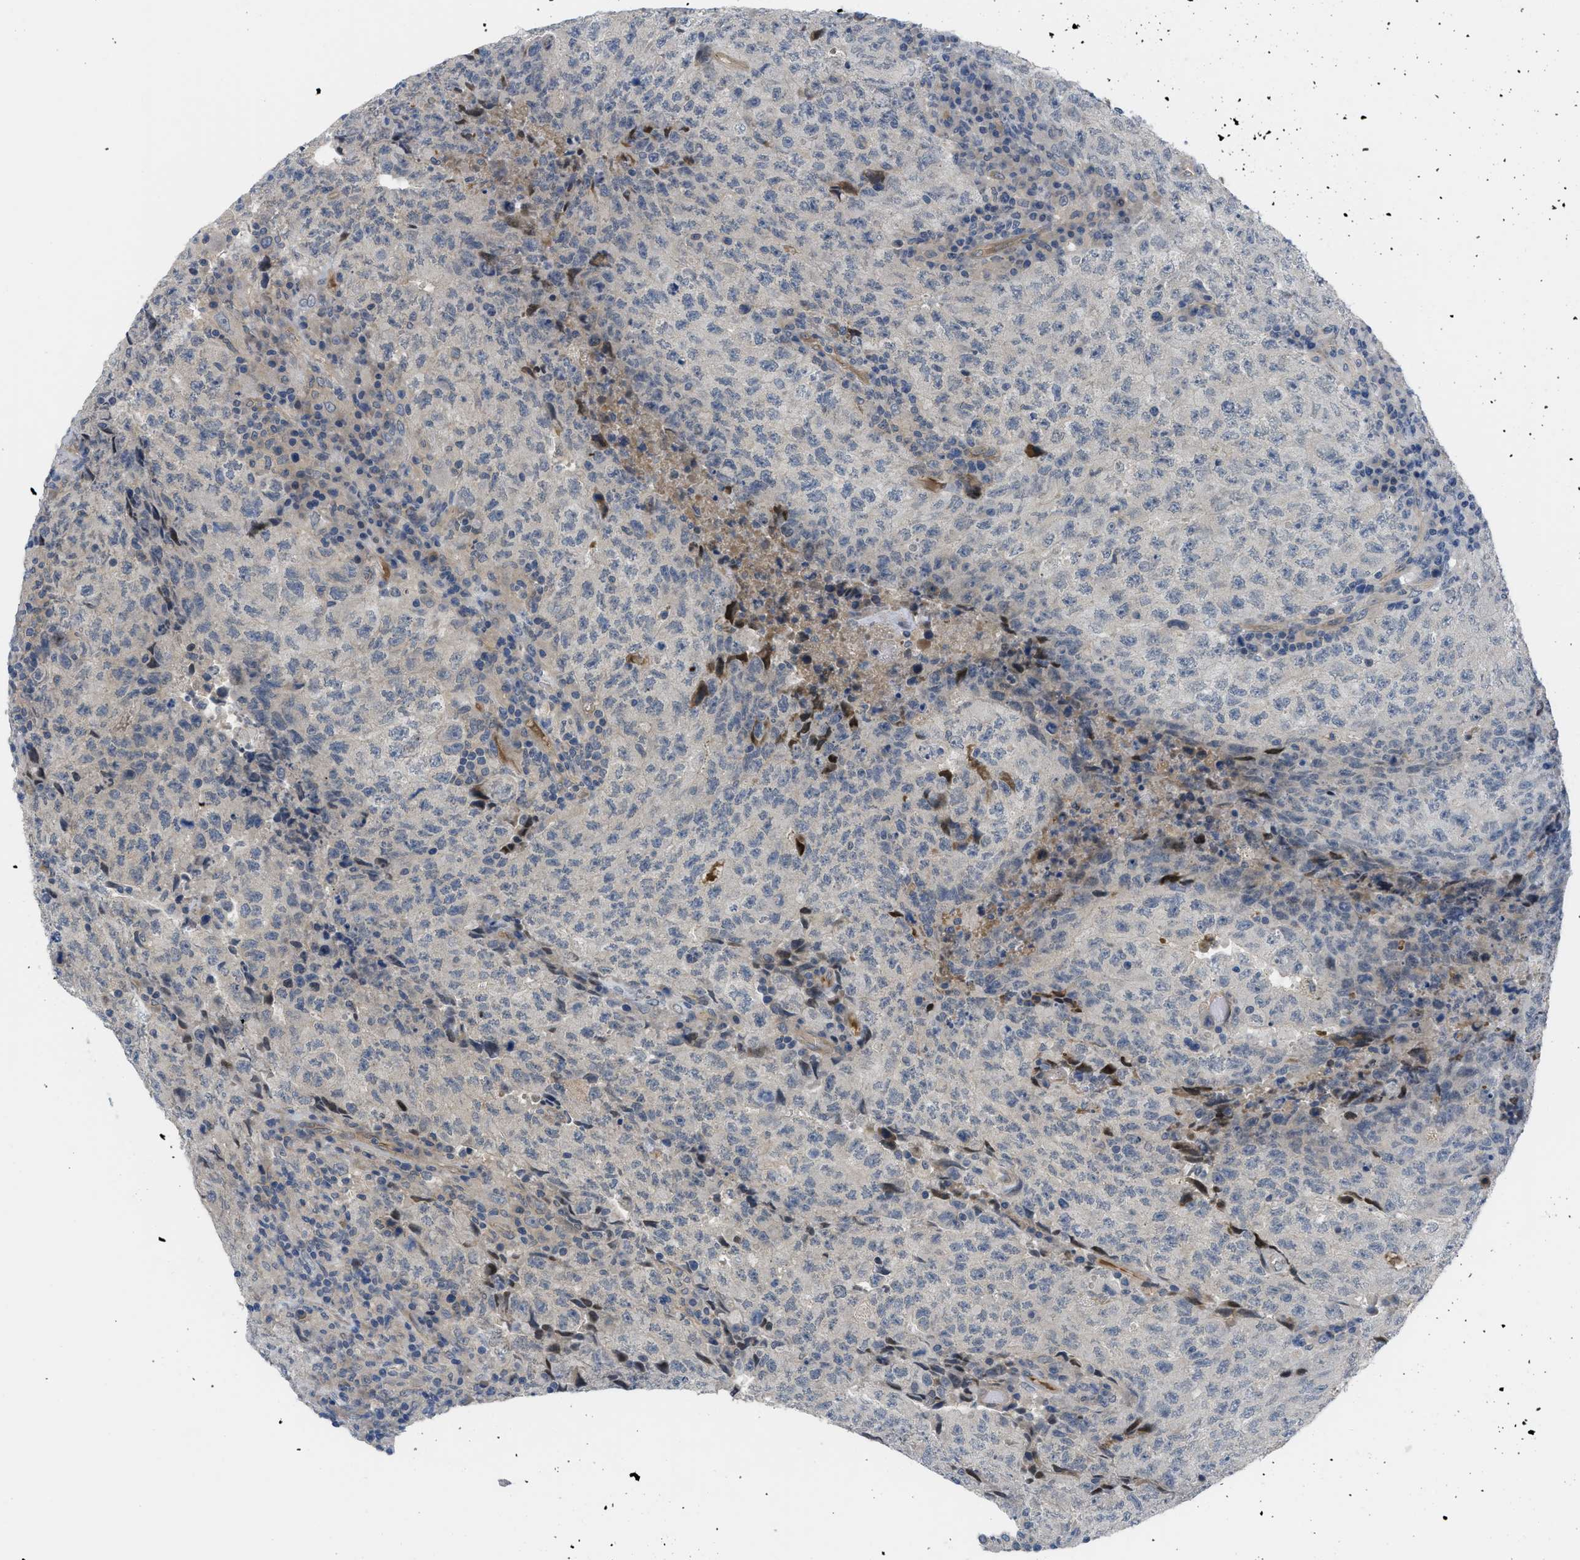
{"staining": {"intensity": "negative", "quantity": "none", "location": "none"}, "tissue": "testis cancer", "cell_type": "Tumor cells", "image_type": "cancer", "snomed": [{"axis": "morphology", "description": "Necrosis, NOS"}, {"axis": "morphology", "description": "Carcinoma, Embryonal, NOS"}, {"axis": "topography", "description": "Testis"}], "caption": "Photomicrograph shows no significant protein expression in tumor cells of testis cancer (embryonal carcinoma). (DAB immunohistochemistry (IHC) visualized using brightfield microscopy, high magnification).", "gene": "TNFAIP1", "patient": {"sex": "male", "age": 19}}